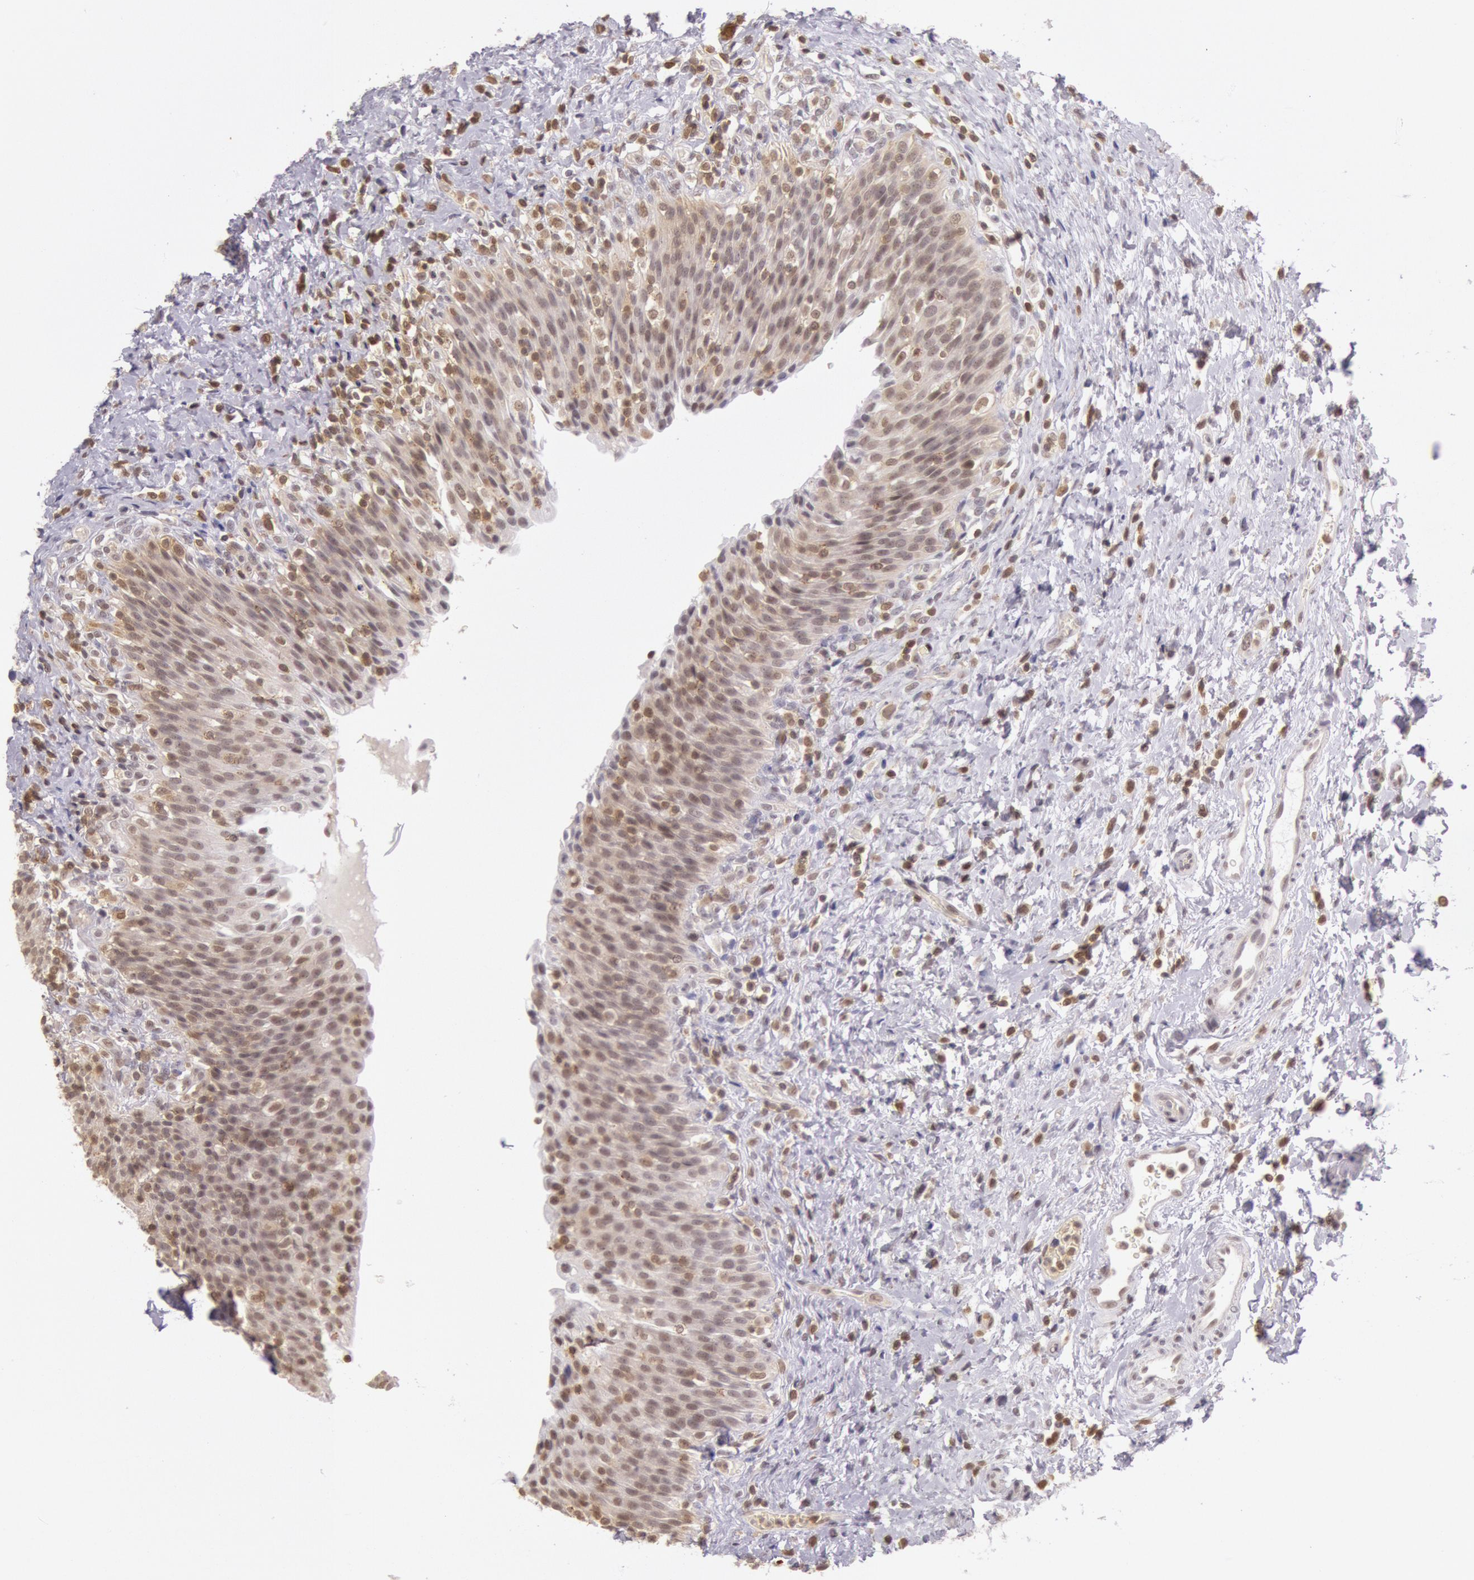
{"staining": {"intensity": "moderate", "quantity": ">75%", "location": "cytoplasmic/membranous,nuclear"}, "tissue": "urinary bladder", "cell_type": "Urothelial cells", "image_type": "normal", "snomed": [{"axis": "morphology", "description": "Normal tissue, NOS"}, {"axis": "topography", "description": "Urinary bladder"}], "caption": "This is an image of IHC staining of unremarkable urinary bladder, which shows moderate positivity in the cytoplasmic/membranous,nuclear of urothelial cells.", "gene": "HIF1A", "patient": {"sex": "male", "age": 51}}